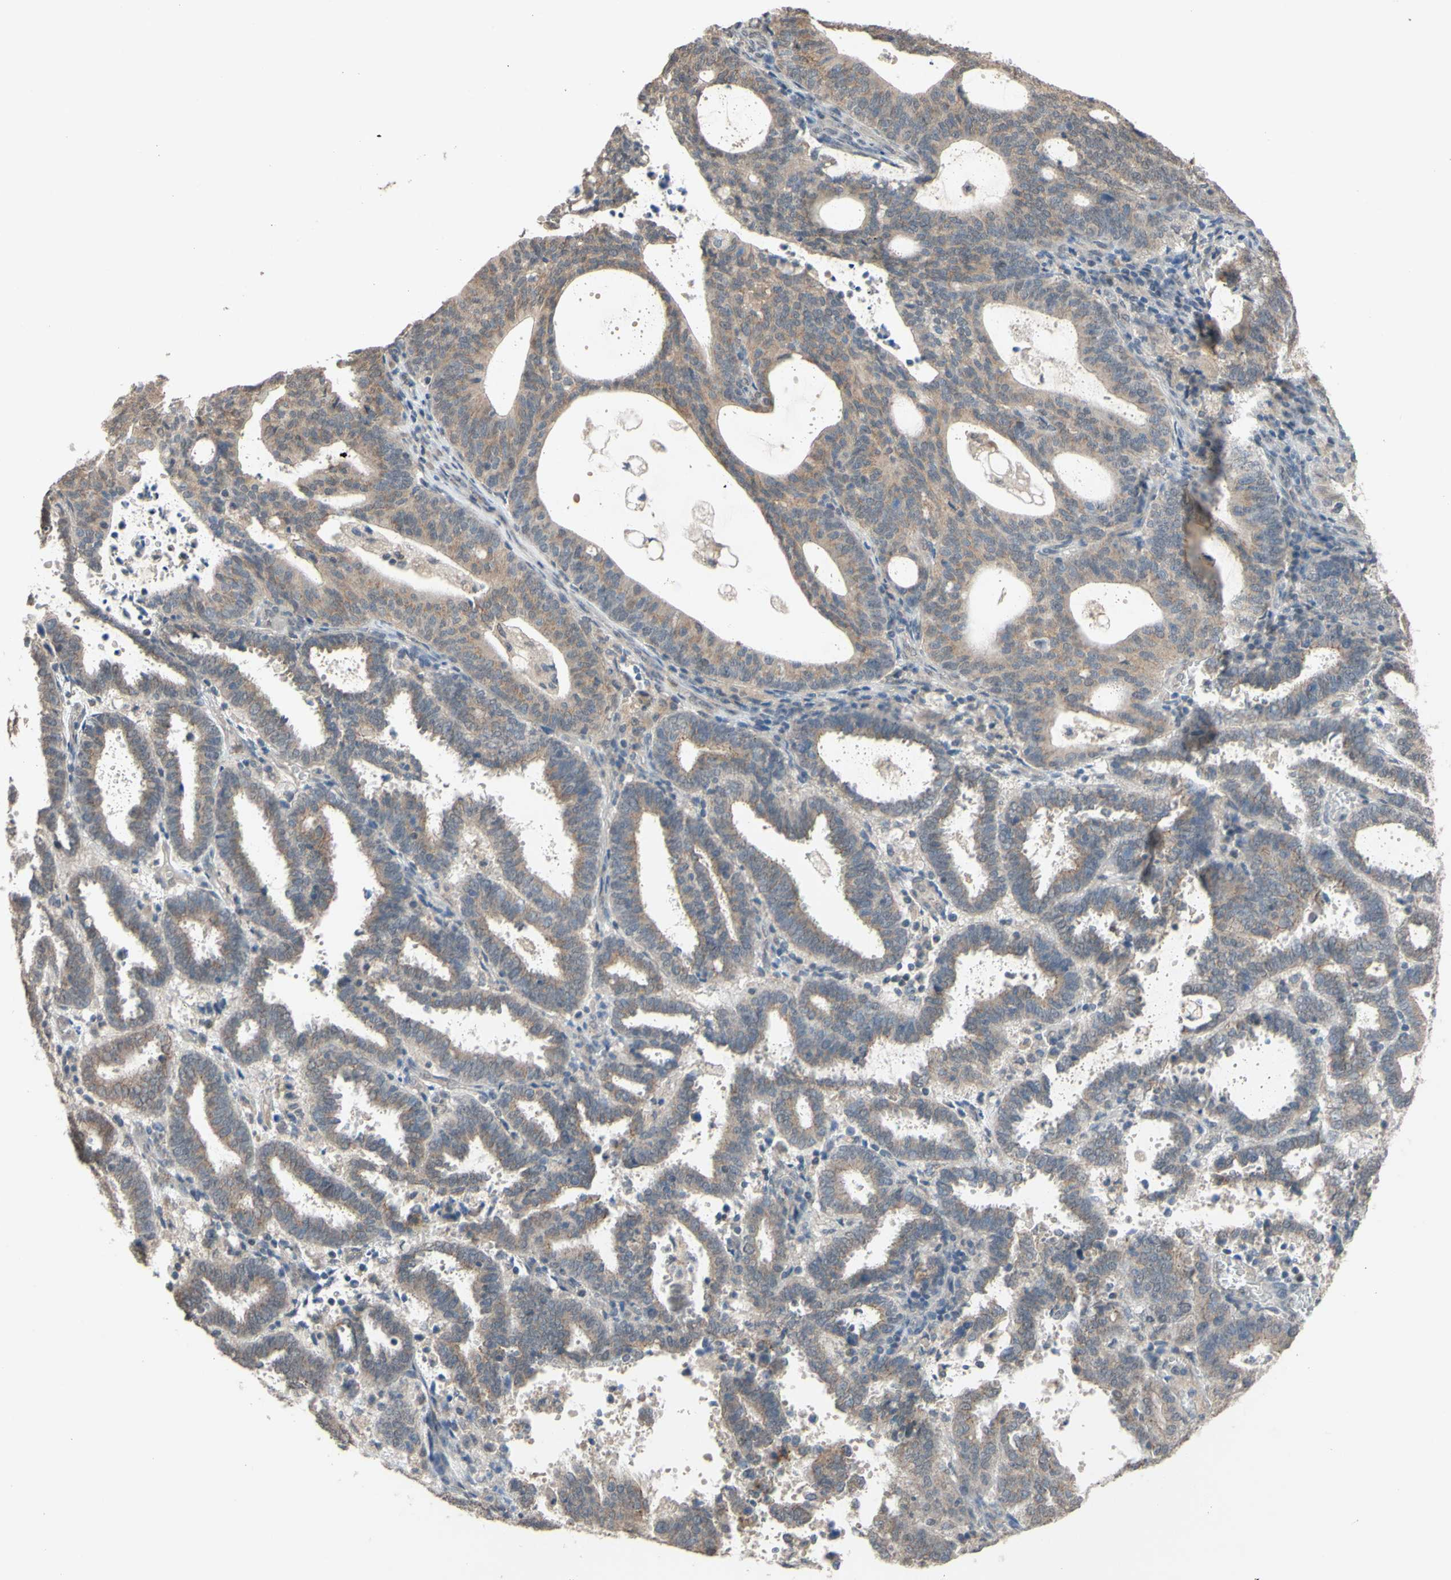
{"staining": {"intensity": "weak", "quantity": ">75%", "location": "cytoplasmic/membranous"}, "tissue": "endometrial cancer", "cell_type": "Tumor cells", "image_type": "cancer", "snomed": [{"axis": "morphology", "description": "Adenocarcinoma, NOS"}, {"axis": "topography", "description": "Uterus"}], "caption": "Tumor cells display weak cytoplasmic/membranous expression in about >75% of cells in adenocarcinoma (endometrial).", "gene": "CDCP1", "patient": {"sex": "female", "age": 83}}